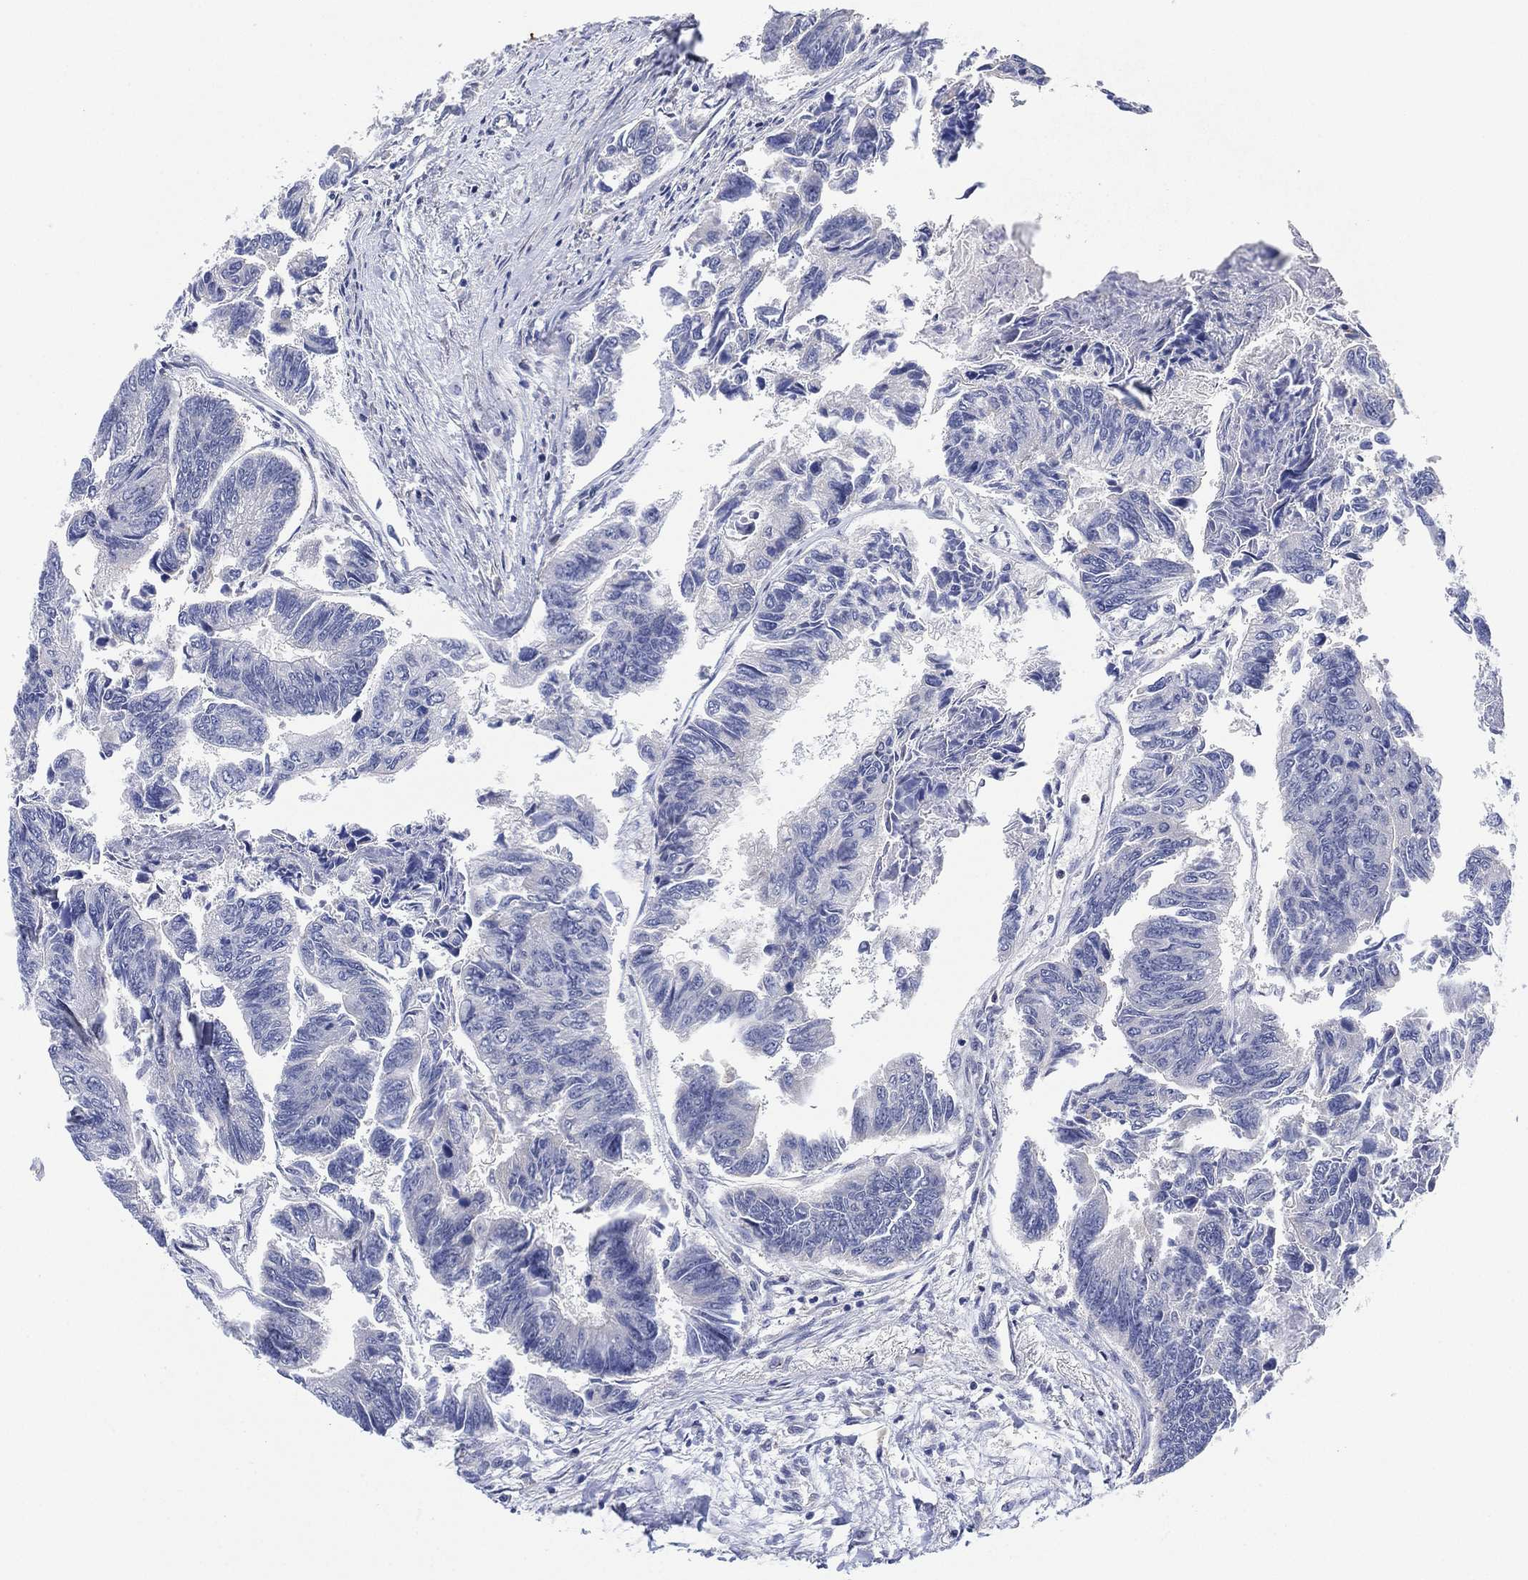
{"staining": {"intensity": "negative", "quantity": "none", "location": "none"}, "tissue": "colorectal cancer", "cell_type": "Tumor cells", "image_type": "cancer", "snomed": [{"axis": "morphology", "description": "Adenocarcinoma, NOS"}, {"axis": "topography", "description": "Colon"}], "caption": "High magnification brightfield microscopy of colorectal adenocarcinoma stained with DAB (brown) and counterstained with hematoxylin (blue): tumor cells show no significant expression.", "gene": "FES", "patient": {"sex": "female", "age": 65}}